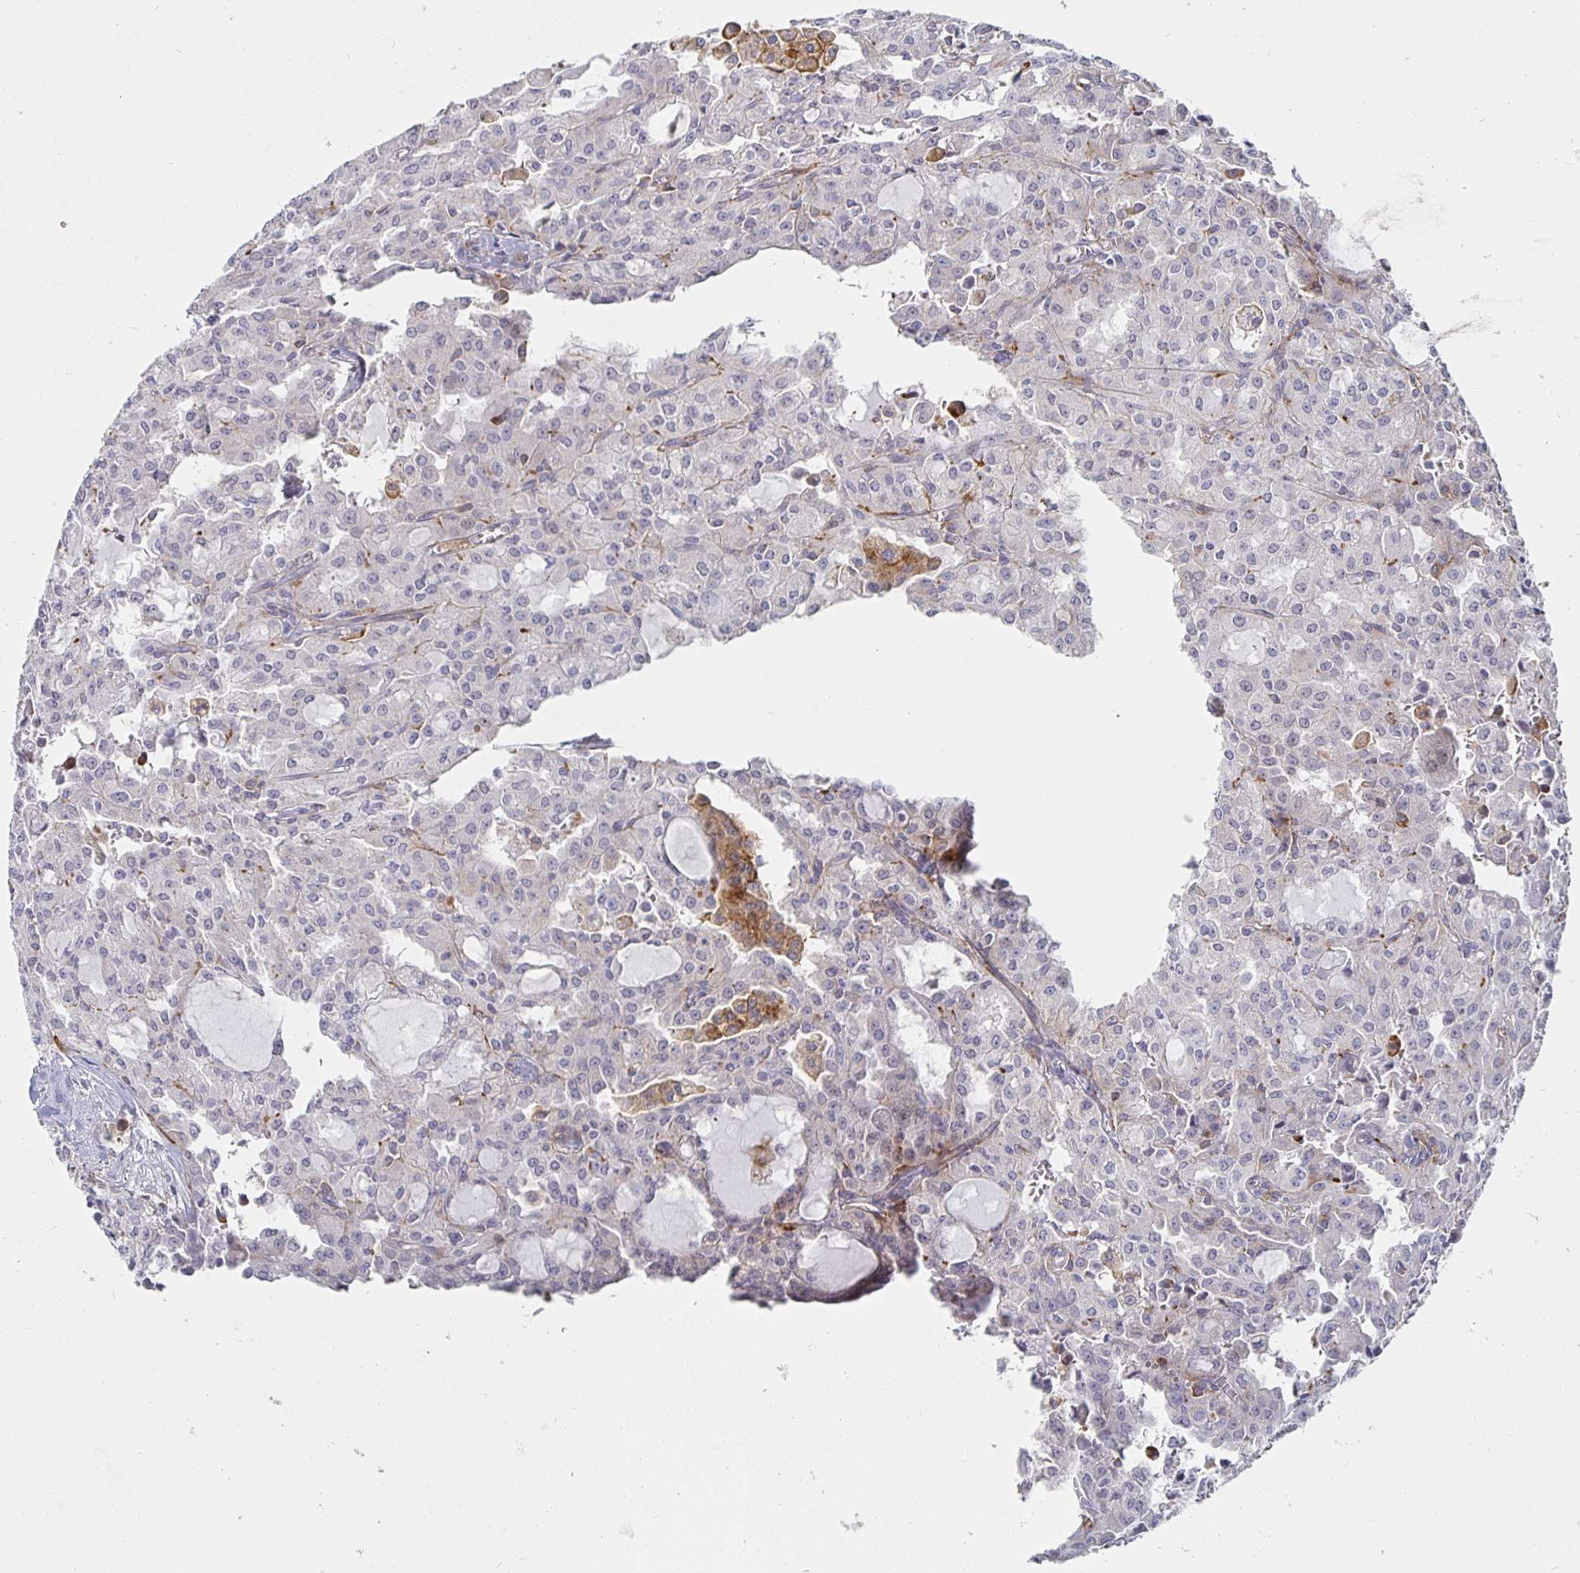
{"staining": {"intensity": "negative", "quantity": "none", "location": "none"}, "tissue": "head and neck cancer", "cell_type": "Tumor cells", "image_type": "cancer", "snomed": [{"axis": "morphology", "description": "Adenocarcinoma, NOS"}, {"axis": "topography", "description": "Head-Neck"}], "caption": "IHC of human head and neck cancer (adenocarcinoma) demonstrates no positivity in tumor cells. The staining was performed using DAB (3,3'-diaminobenzidine) to visualize the protein expression in brown, while the nuclei were stained in blue with hematoxylin (Magnification: 20x).", "gene": "S100G", "patient": {"sex": "male", "age": 64}}